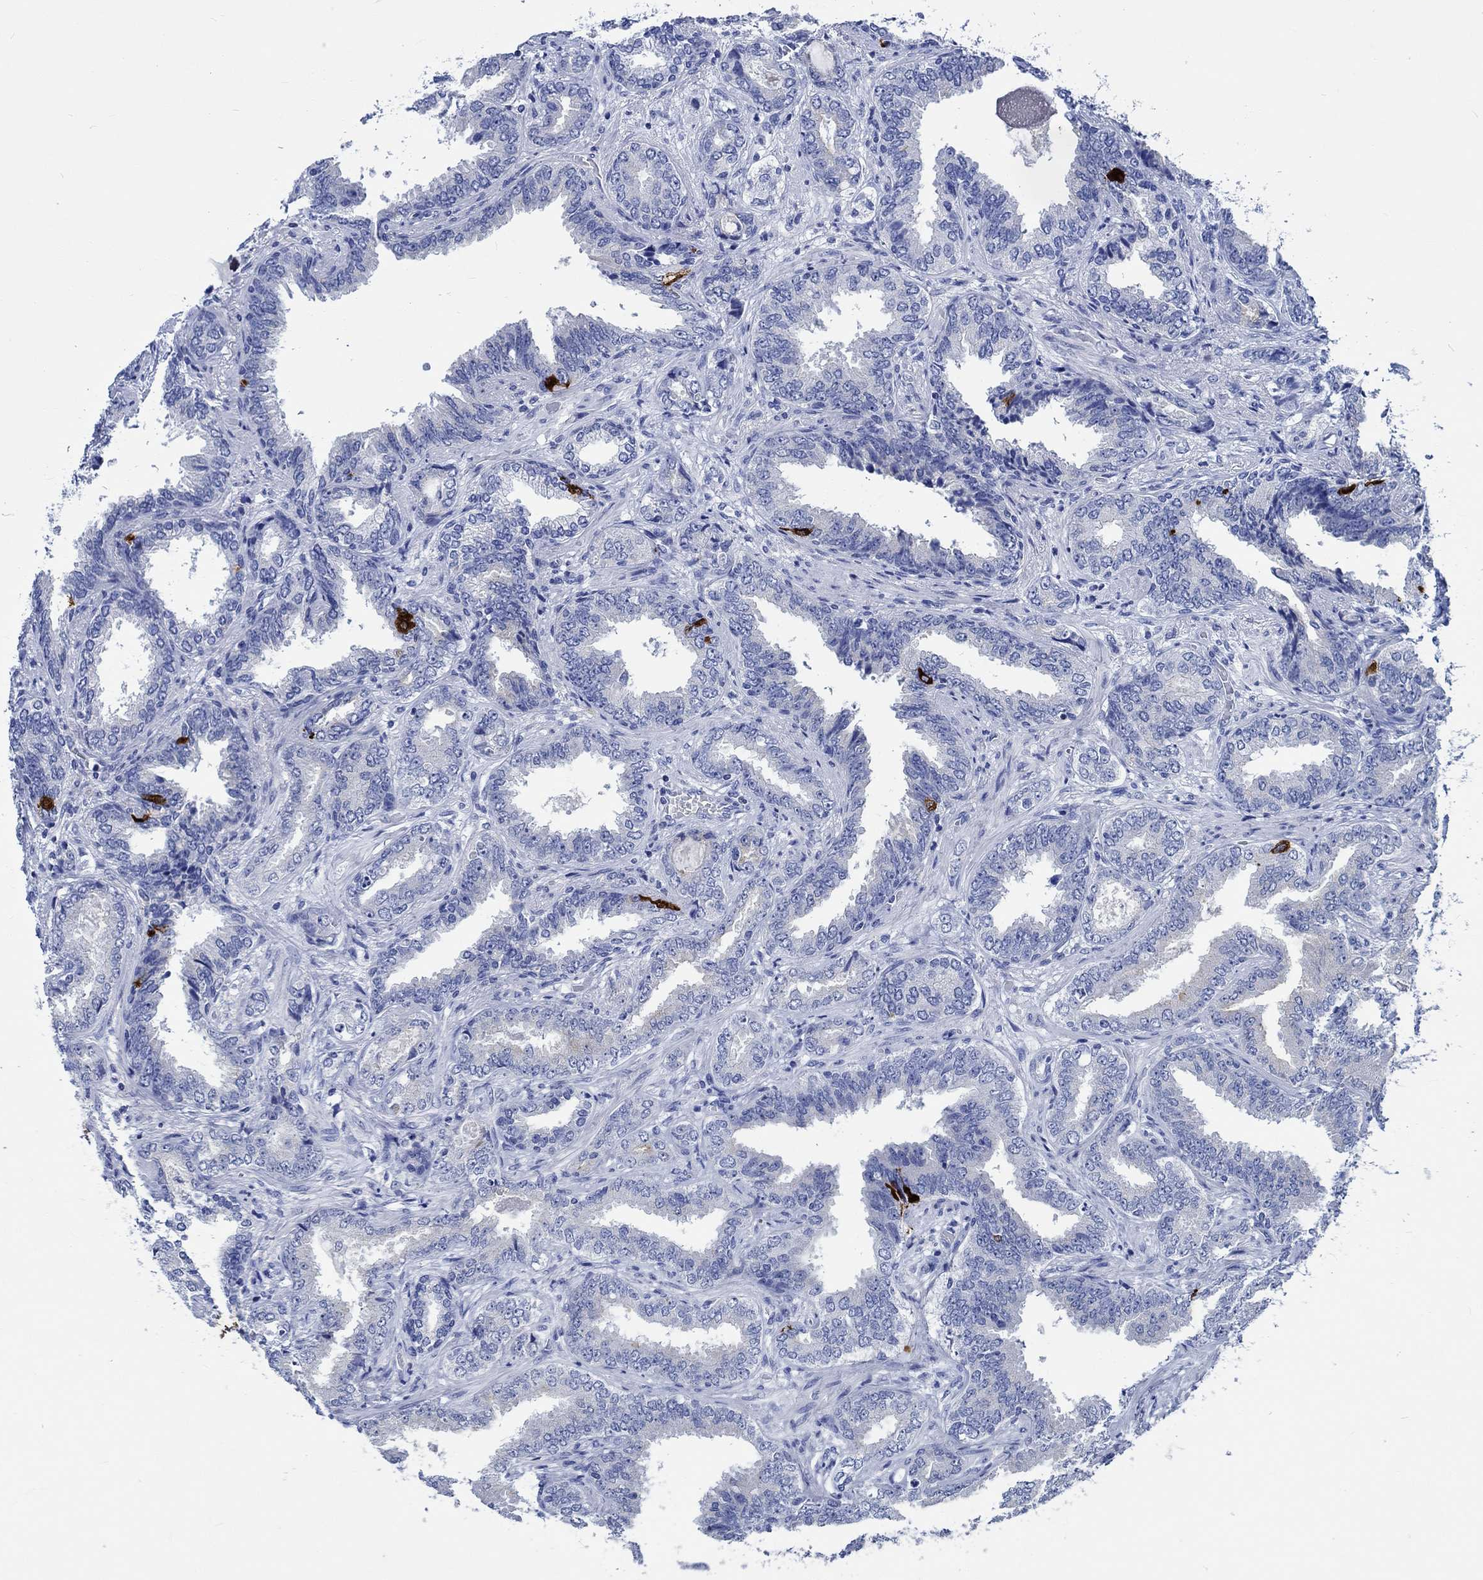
{"staining": {"intensity": "negative", "quantity": "none", "location": "none"}, "tissue": "prostate cancer", "cell_type": "Tumor cells", "image_type": "cancer", "snomed": [{"axis": "morphology", "description": "Adenocarcinoma, Low grade"}, {"axis": "topography", "description": "Prostate"}], "caption": "Immunohistochemistry (IHC) image of neoplastic tissue: human prostate cancer stained with DAB (3,3'-diaminobenzidine) displays no significant protein expression in tumor cells.", "gene": "PTPRN2", "patient": {"sex": "male", "age": 68}}